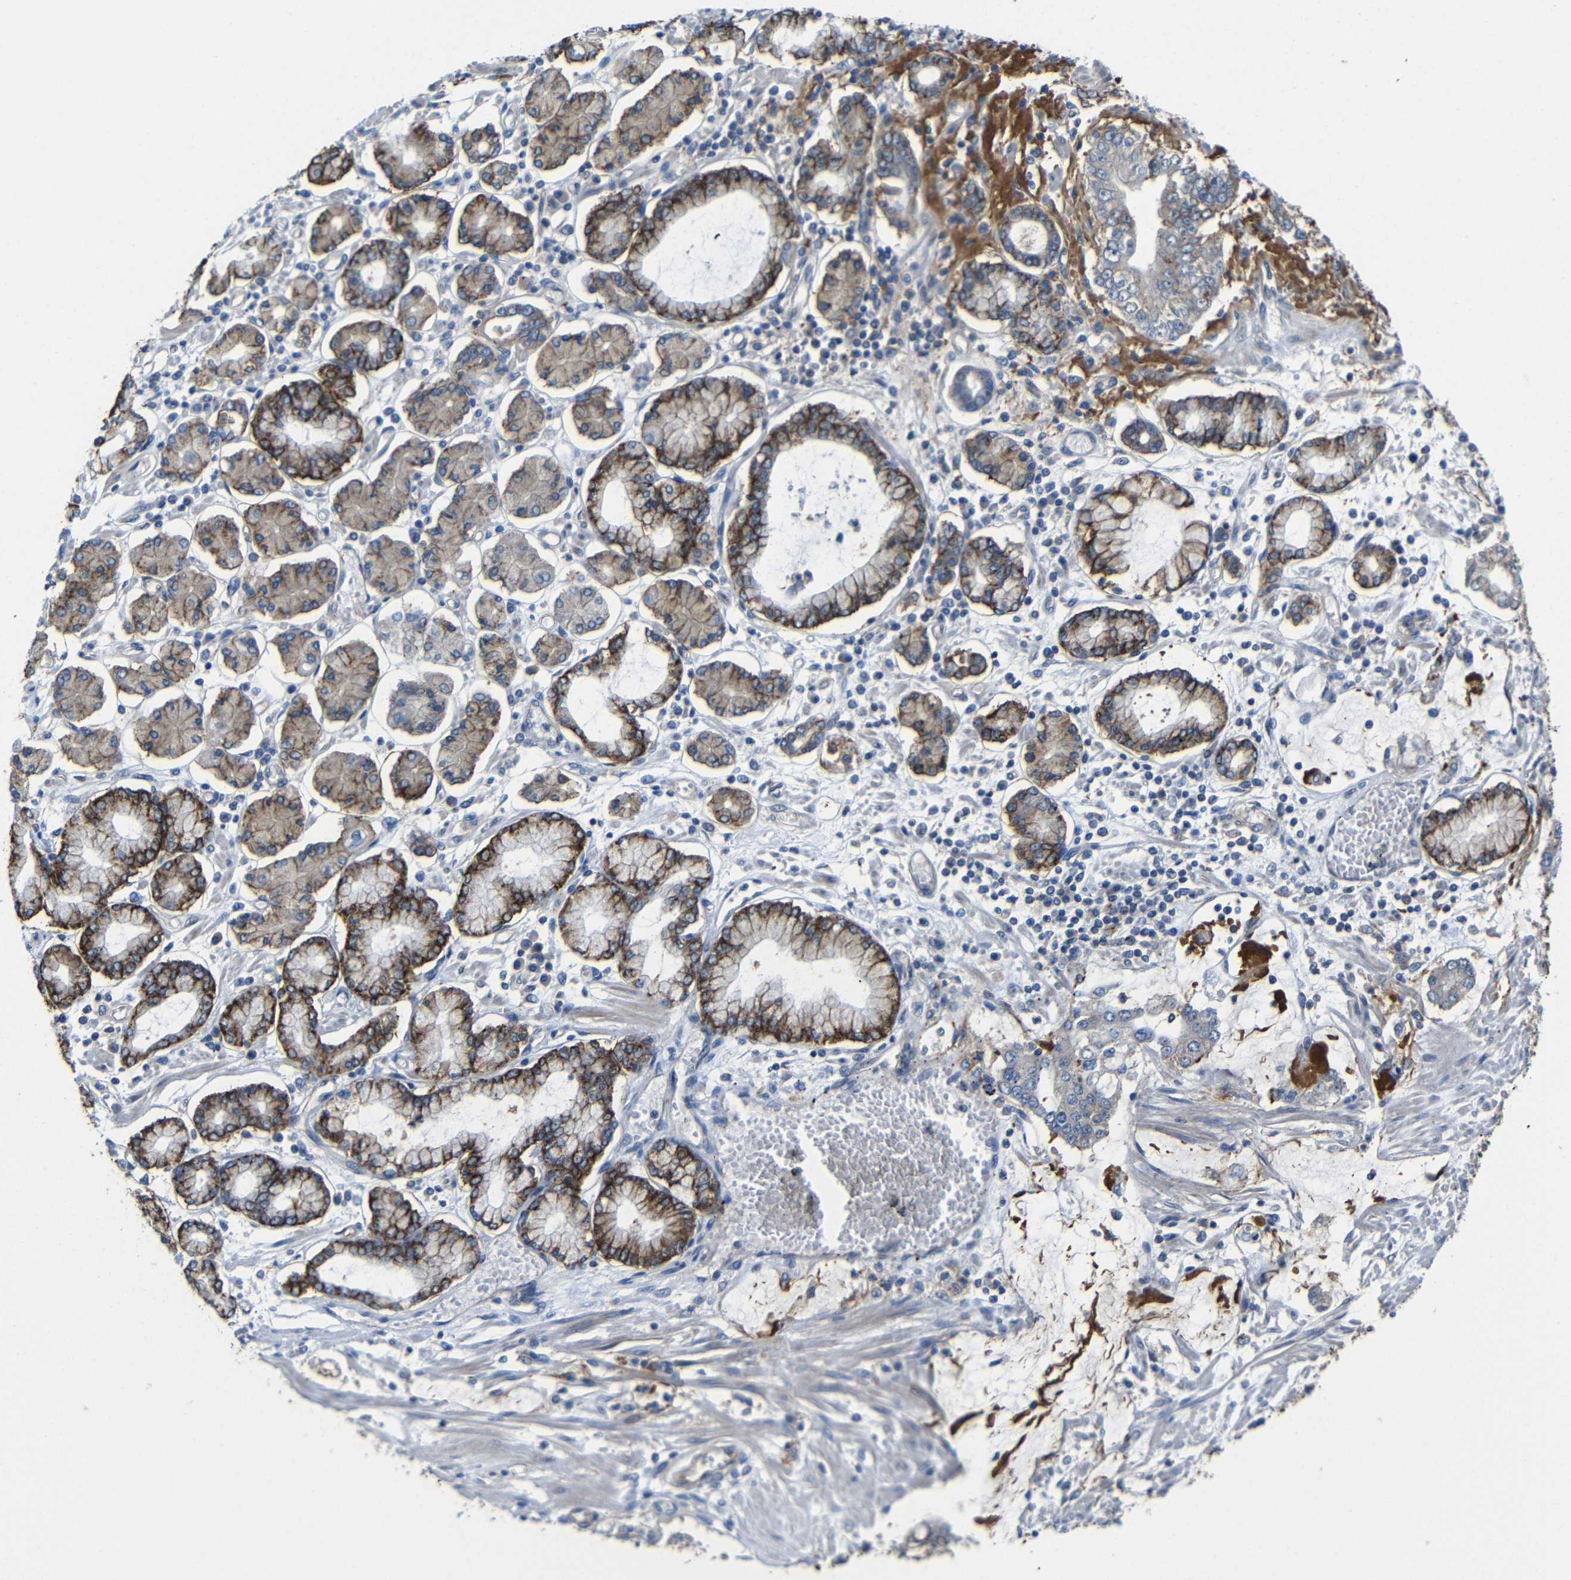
{"staining": {"intensity": "strong", "quantity": "25%-75%", "location": "cytoplasmic/membranous"}, "tissue": "stomach cancer", "cell_type": "Tumor cells", "image_type": "cancer", "snomed": [{"axis": "morphology", "description": "Adenocarcinoma, NOS"}, {"axis": "topography", "description": "Stomach"}], "caption": "Human stomach cancer (adenocarcinoma) stained with a protein marker exhibits strong staining in tumor cells.", "gene": "ZNF90", "patient": {"sex": "male", "age": 76}}